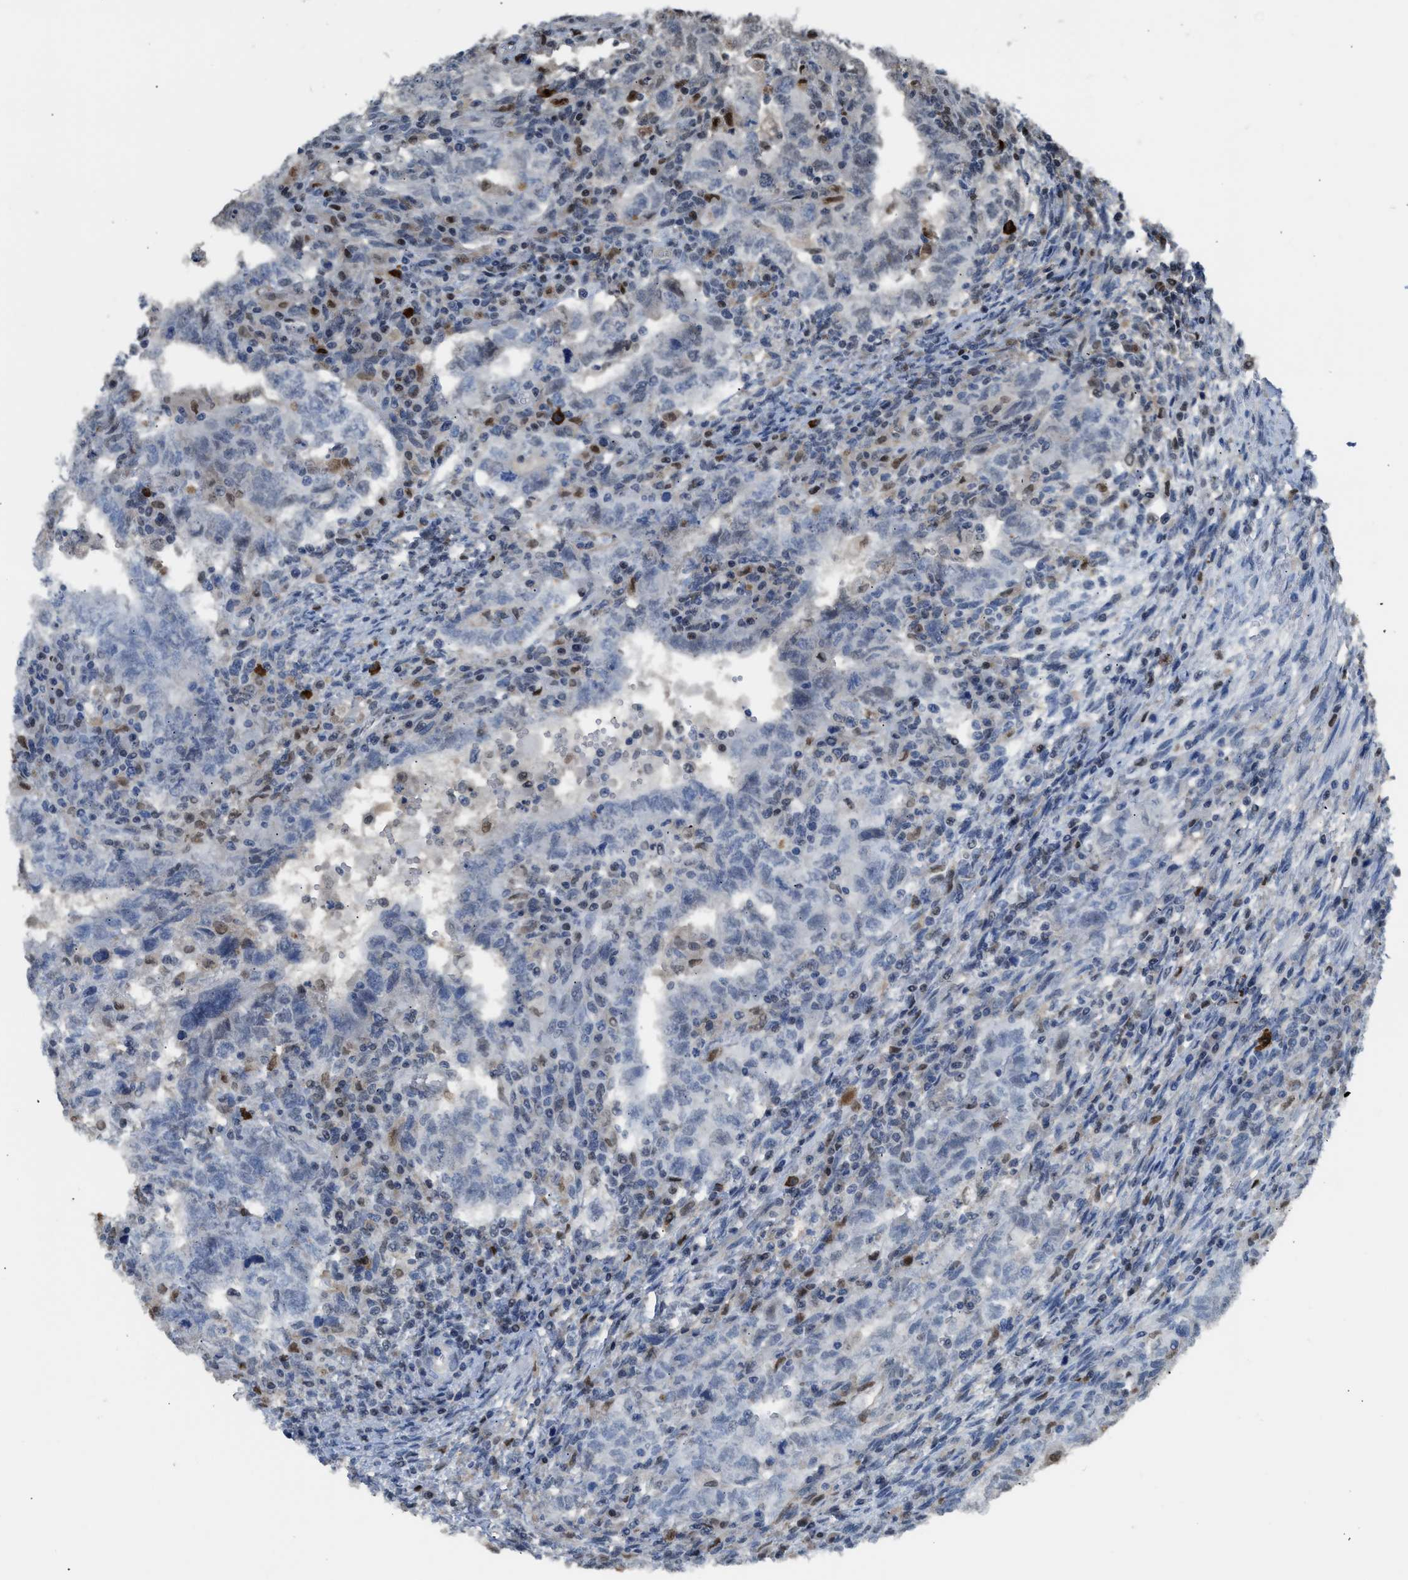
{"staining": {"intensity": "negative", "quantity": "none", "location": "none"}, "tissue": "testis cancer", "cell_type": "Tumor cells", "image_type": "cancer", "snomed": [{"axis": "morphology", "description": "Carcinoma, Embryonal, NOS"}, {"axis": "topography", "description": "Testis"}], "caption": "Immunohistochemical staining of testis cancer (embryonal carcinoma) exhibits no significant staining in tumor cells.", "gene": "ALX1", "patient": {"sex": "male", "age": 26}}